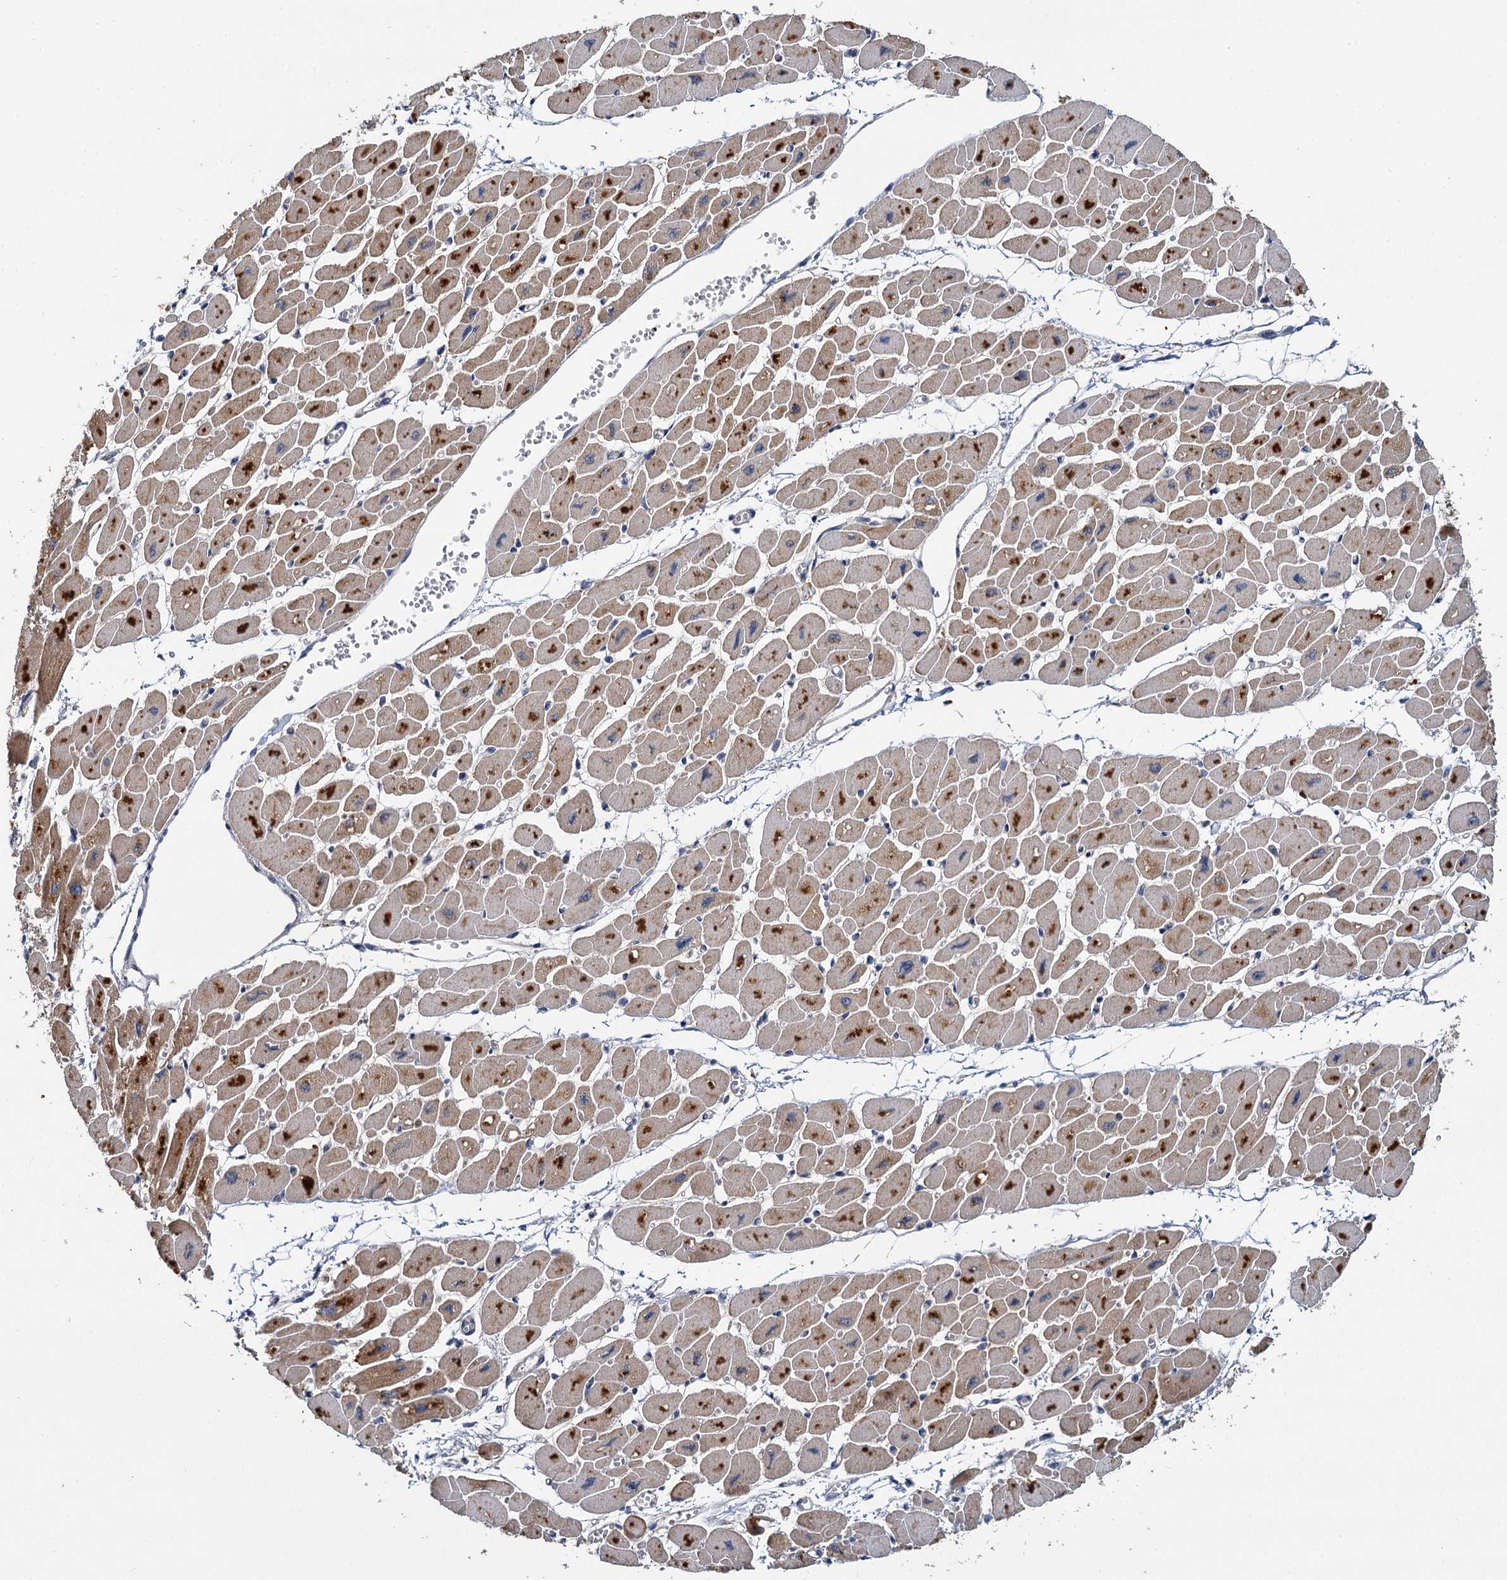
{"staining": {"intensity": "moderate", "quantity": ">75%", "location": "cytoplasmic/membranous"}, "tissue": "heart muscle", "cell_type": "Cardiomyocytes", "image_type": "normal", "snomed": [{"axis": "morphology", "description": "Normal tissue, NOS"}, {"axis": "topography", "description": "Heart"}], "caption": "The micrograph exhibits a brown stain indicating the presence of a protein in the cytoplasmic/membranous of cardiomyocytes in heart muscle. (Stains: DAB in brown, nuclei in blue, Microscopy: brightfield microscopy at high magnification).", "gene": "TMEM39A", "patient": {"sex": "female", "age": 54}}